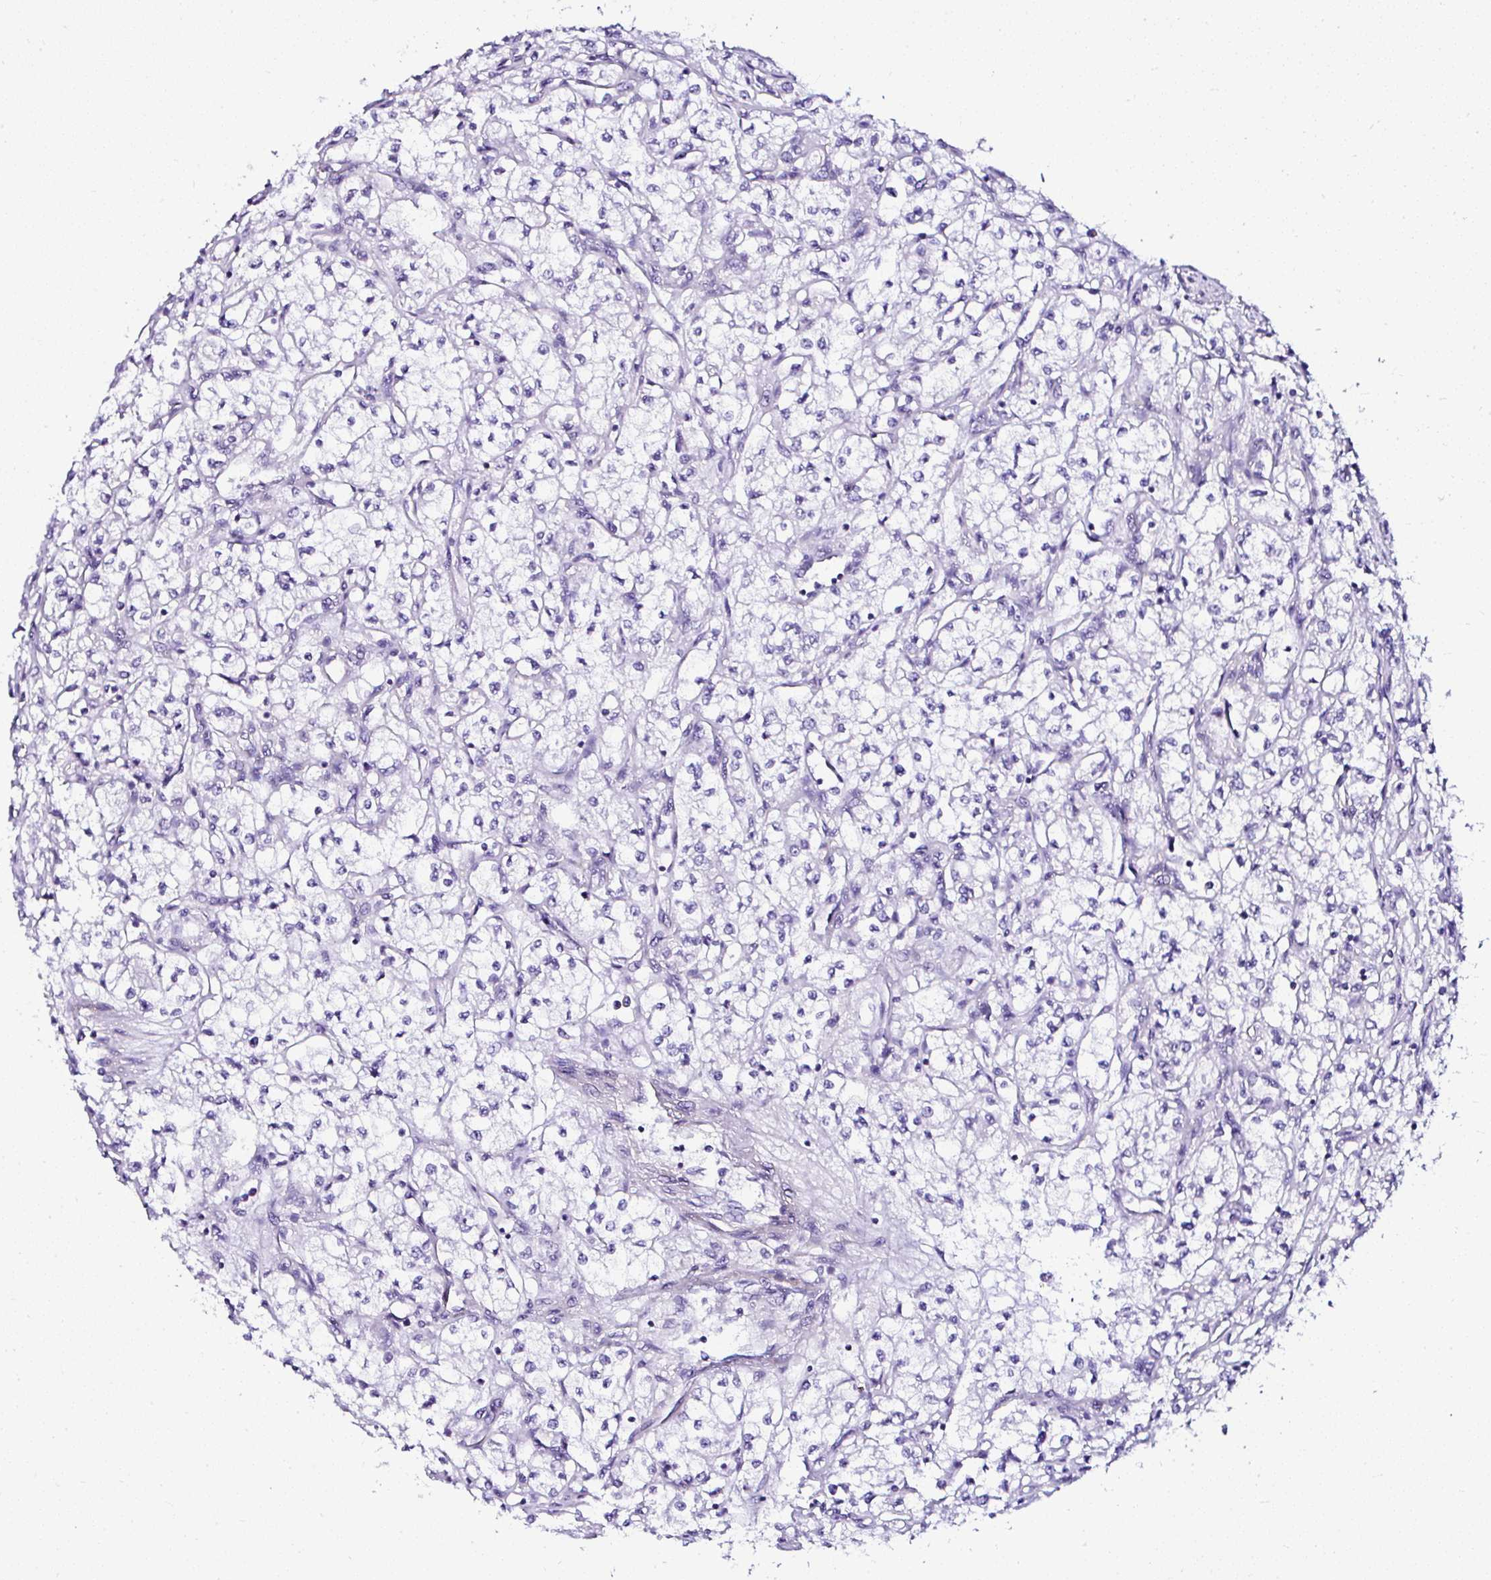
{"staining": {"intensity": "negative", "quantity": "none", "location": "none"}, "tissue": "renal cancer", "cell_type": "Tumor cells", "image_type": "cancer", "snomed": [{"axis": "morphology", "description": "Adenocarcinoma, NOS"}, {"axis": "topography", "description": "Kidney"}], "caption": "High power microscopy micrograph of an immunohistochemistry (IHC) image of renal cancer (adenocarcinoma), revealing no significant positivity in tumor cells.", "gene": "DEPDC5", "patient": {"sex": "male", "age": 59}}